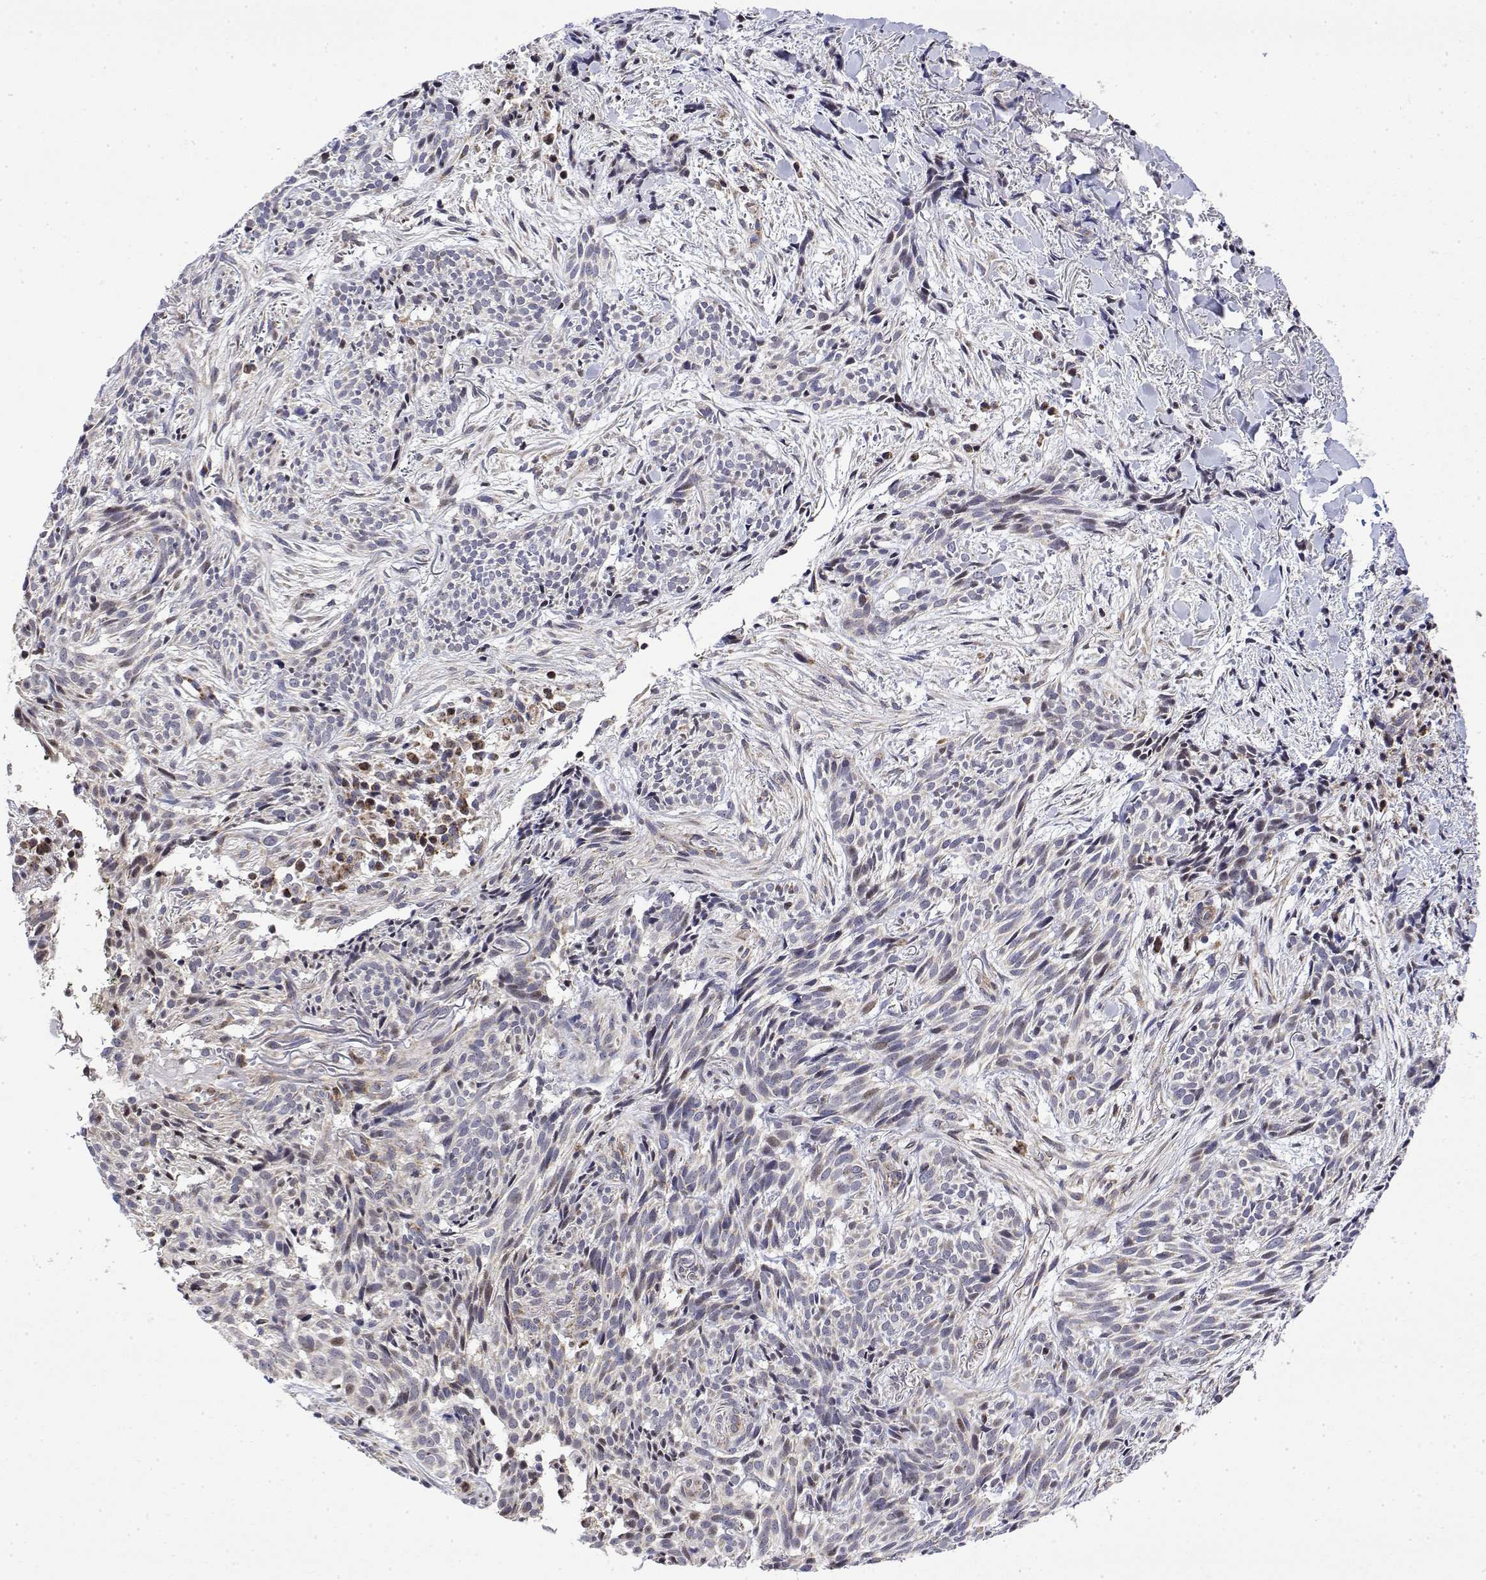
{"staining": {"intensity": "negative", "quantity": "none", "location": "none"}, "tissue": "skin cancer", "cell_type": "Tumor cells", "image_type": "cancer", "snomed": [{"axis": "morphology", "description": "Basal cell carcinoma"}, {"axis": "topography", "description": "Skin"}], "caption": "Tumor cells are negative for protein expression in human skin cancer.", "gene": "GADD45GIP1", "patient": {"sex": "male", "age": 71}}